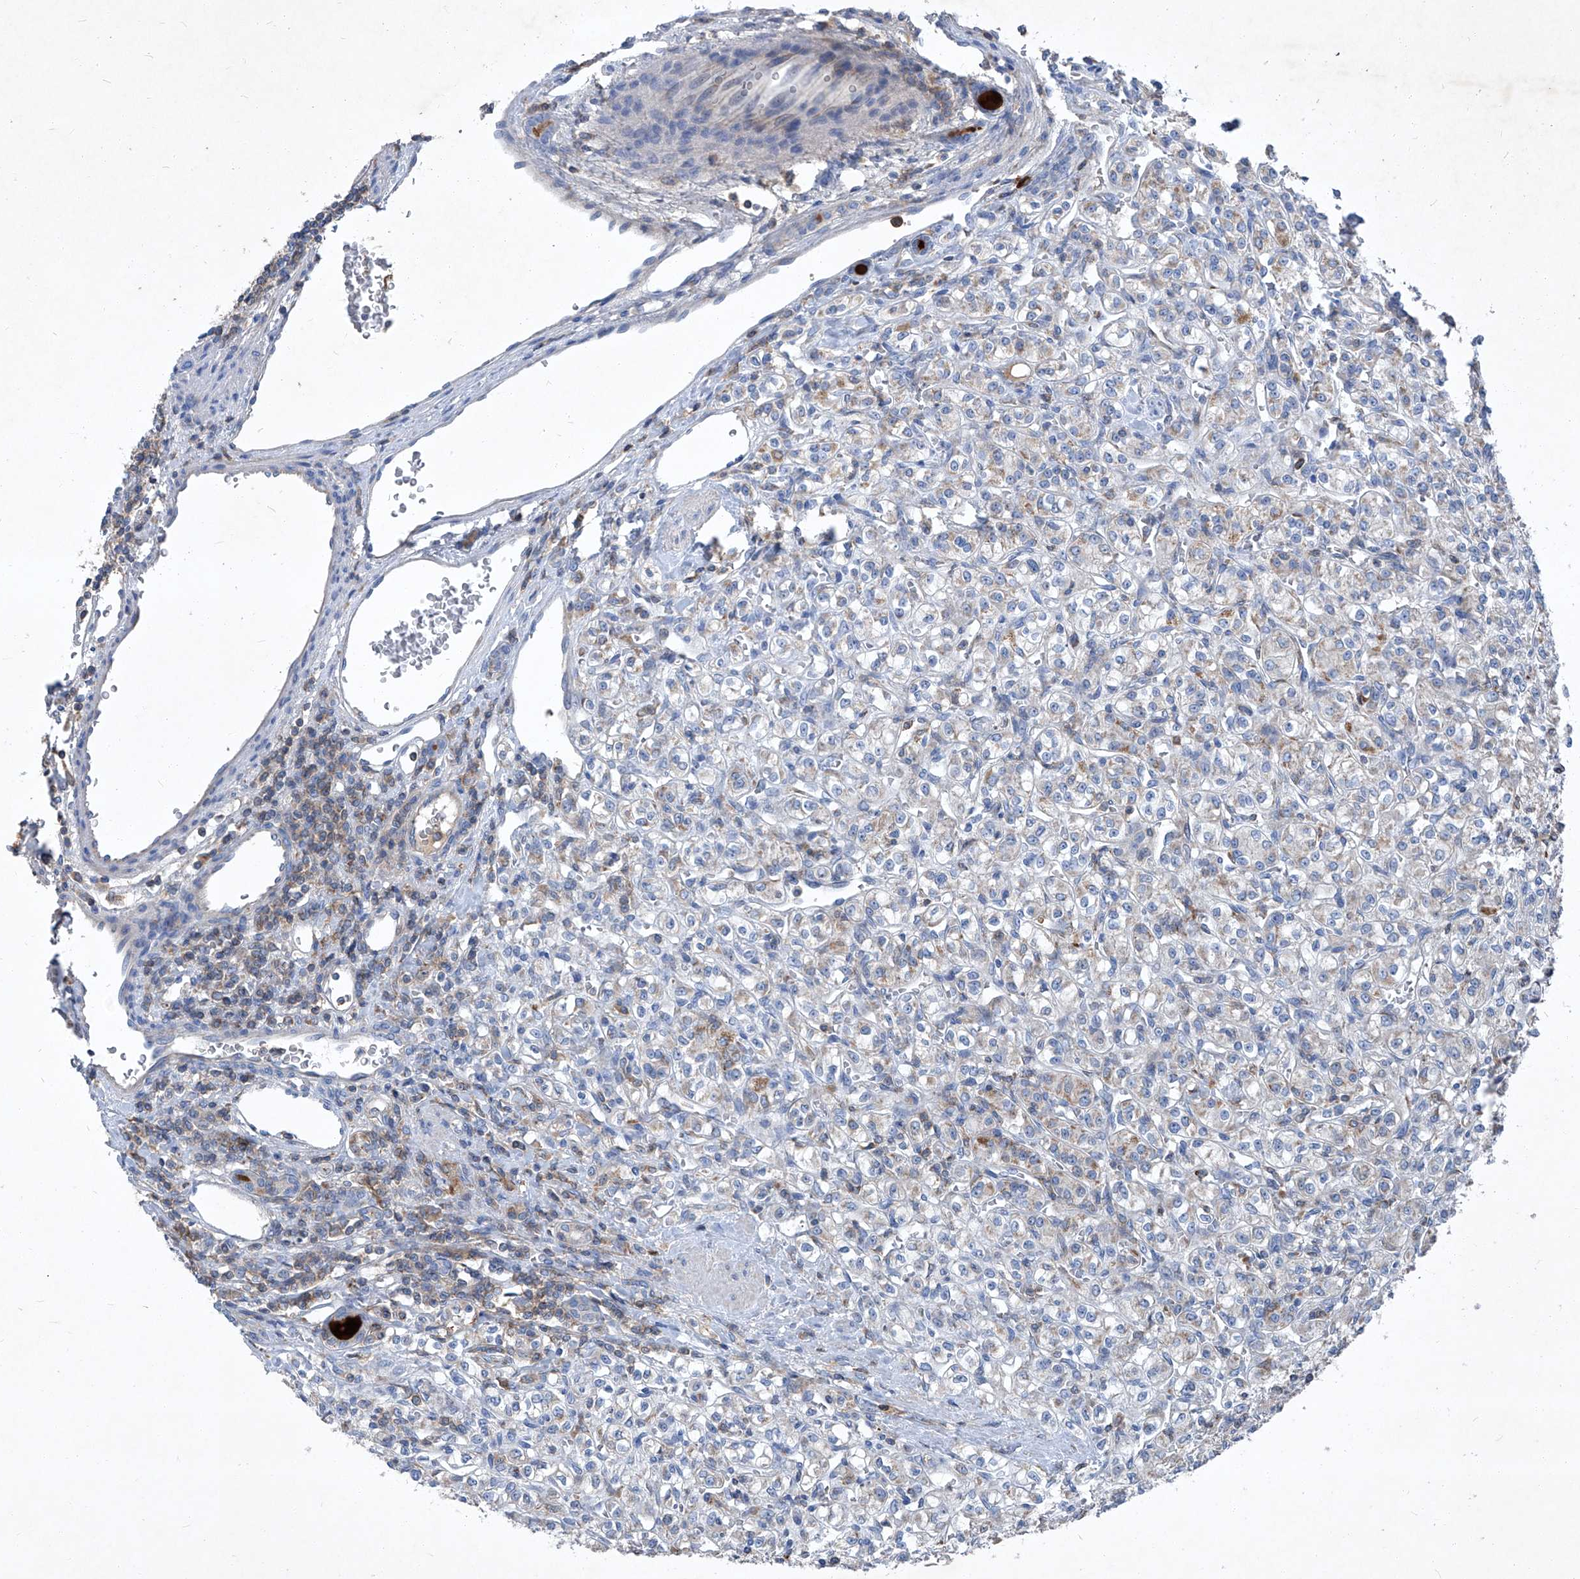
{"staining": {"intensity": "negative", "quantity": "none", "location": "none"}, "tissue": "renal cancer", "cell_type": "Tumor cells", "image_type": "cancer", "snomed": [{"axis": "morphology", "description": "Adenocarcinoma, NOS"}, {"axis": "topography", "description": "Kidney"}], "caption": "Immunohistochemistry (IHC) of human renal cancer reveals no staining in tumor cells. (Immunohistochemistry, brightfield microscopy, high magnification).", "gene": "EPHA8", "patient": {"sex": "male", "age": 77}}